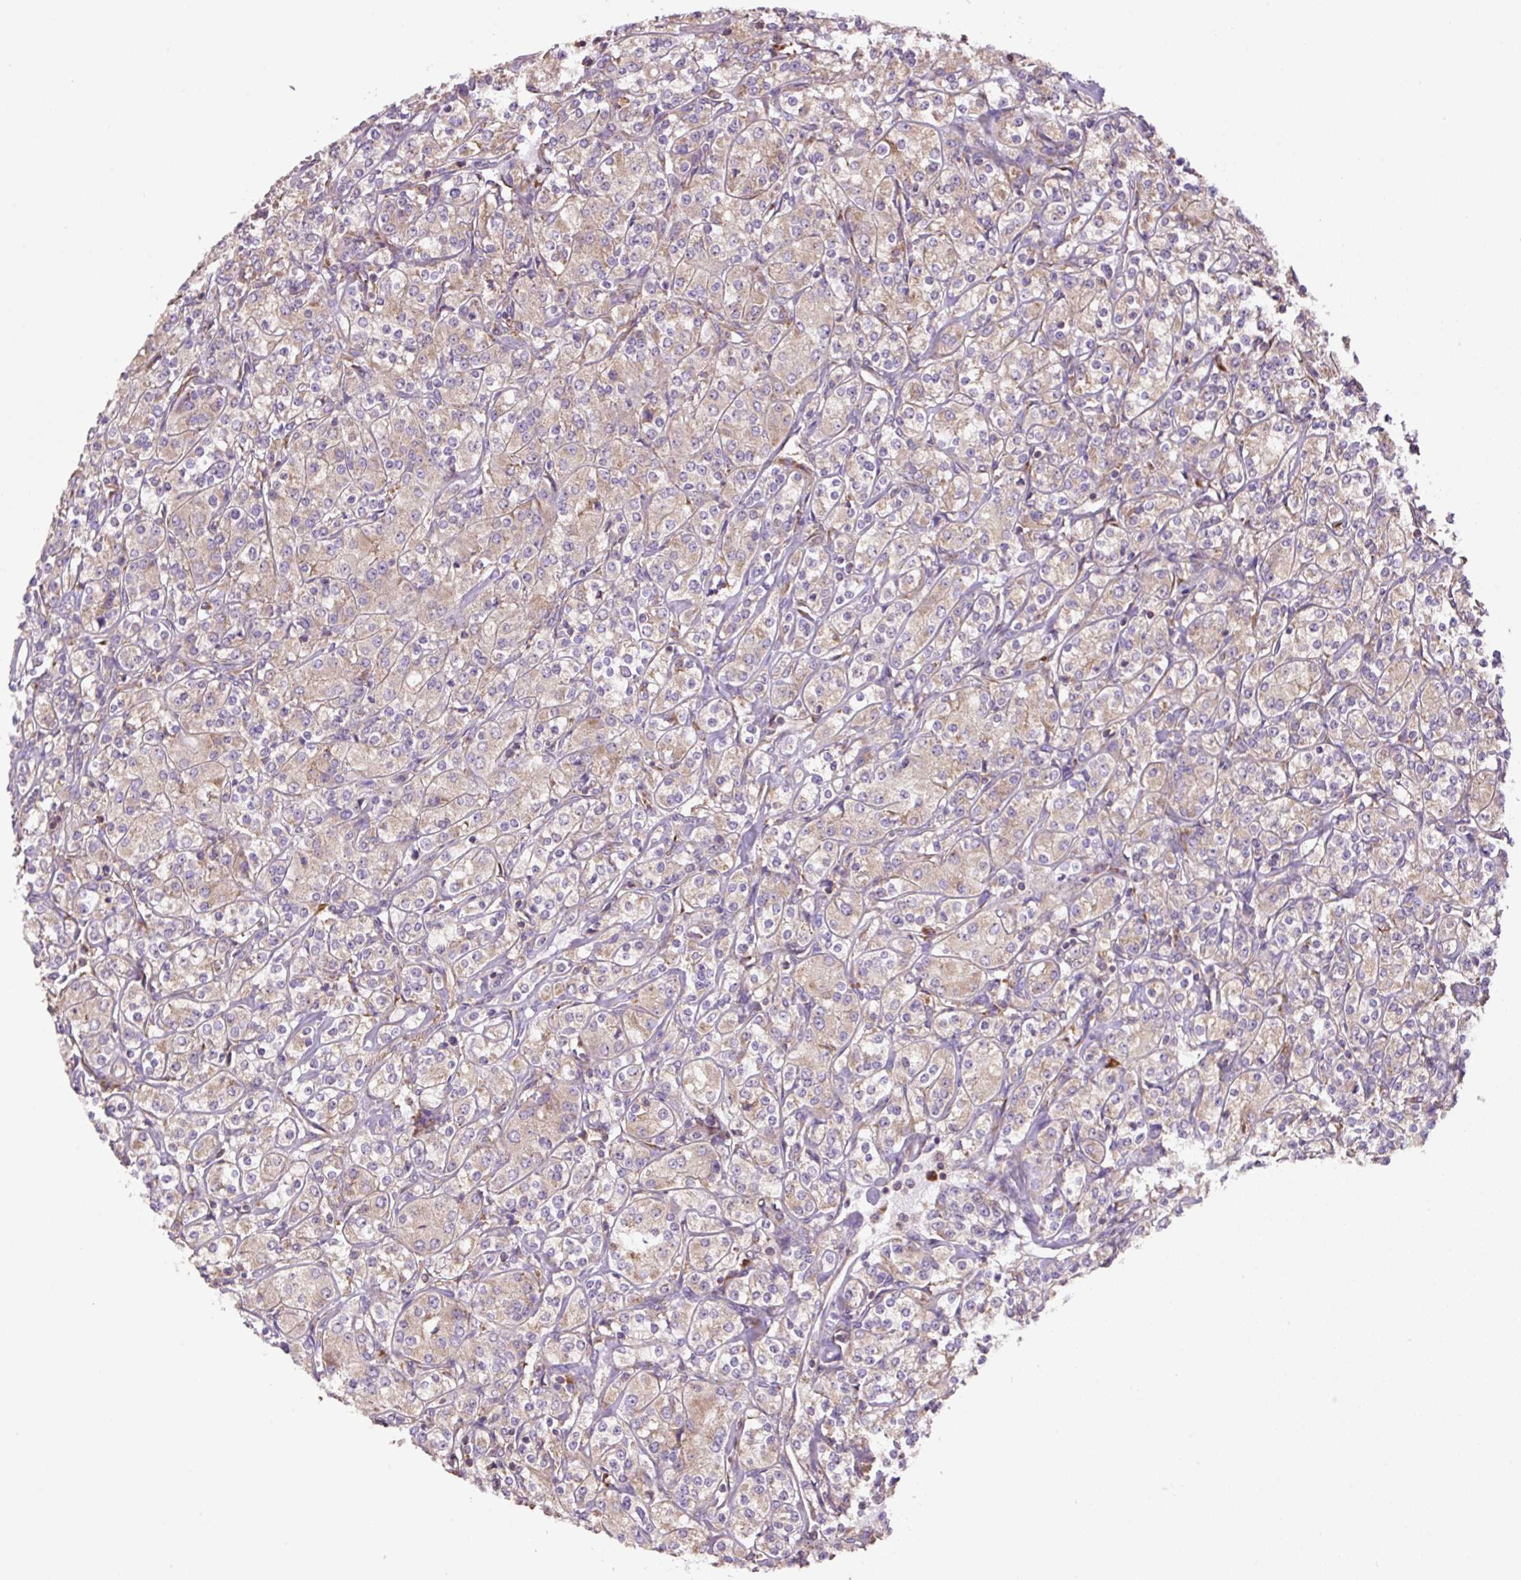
{"staining": {"intensity": "weak", "quantity": "25%-75%", "location": "cytoplasmic/membranous"}, "tissue": "renal cancer", "cell_type": "Tumor cells", "image_type": "cancer", "snomed": [{"axis": "morphology", "description": "Adenocarcinoma, NOS"}, {"axis": "topography", "description": "Kidney"}], "caption": "This is a histology image of immunohistochemistry (IHC) staining of adenocarcinoma (renal), which shows weak expression in the cytoplasmic/membranous of tumor cells.", "gene": "RPS23", "patient": {"sex": "male", "age": 77}}